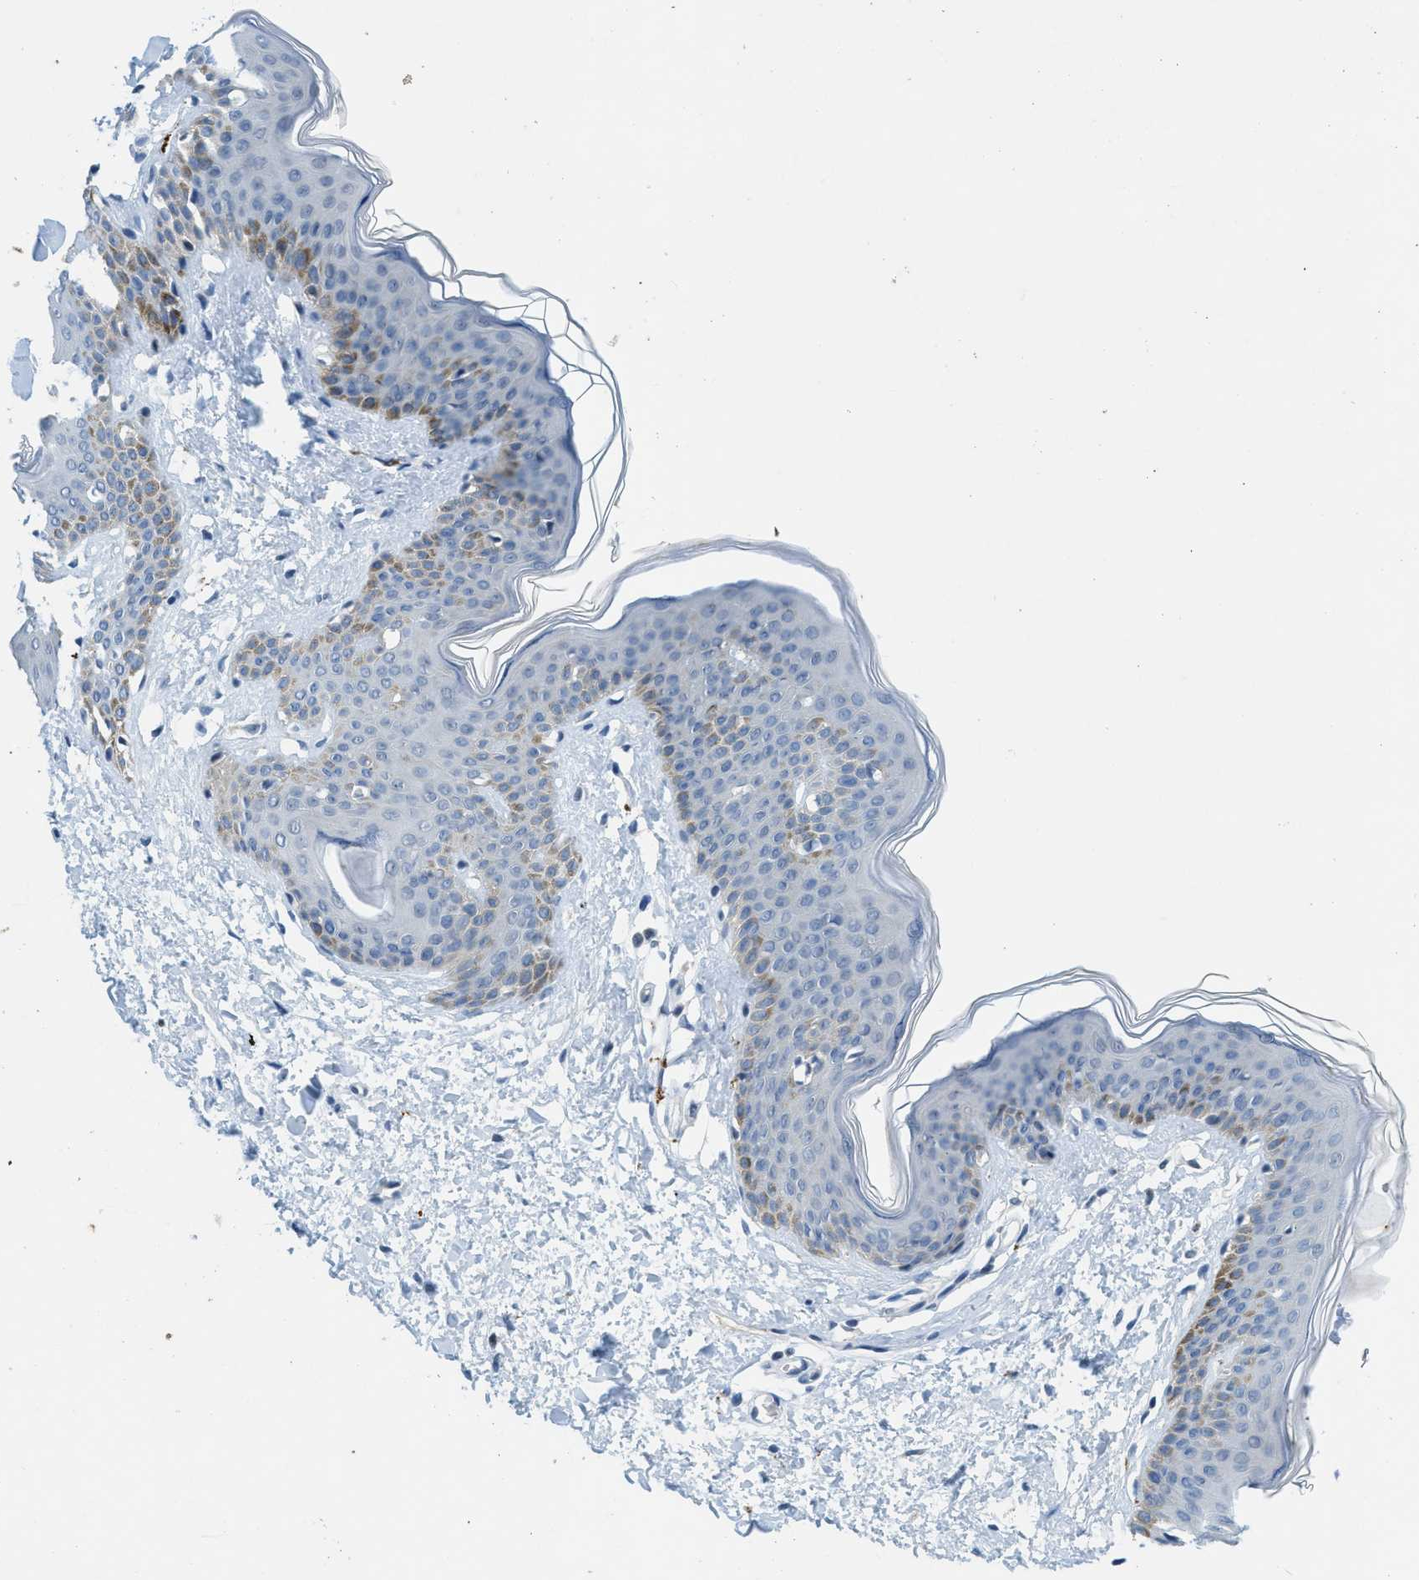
{"staining": {"intensity": "negative", "quantity": "none", "location": "none"}, "tissue": "skin", "cell_type": "Fibroblasts", "image_type": "normal", "snomed": [{"axis": "morphology", "description": "Normal tissue, NOS"}, {"axis": "topography", "description": "Skin"}], "caption": "IHC micrograph of unremarkable skin: skin stained with DAB (3,3'-diaminobenzidine) demonstrates no significant protein expression in fibroblasts. The staining is performed using DAB brown chromogen with nuclei counter-stained in using hematoxylin.", "gene": "SLCO2A1", "patient": {"sex": "female", "age": 17}}